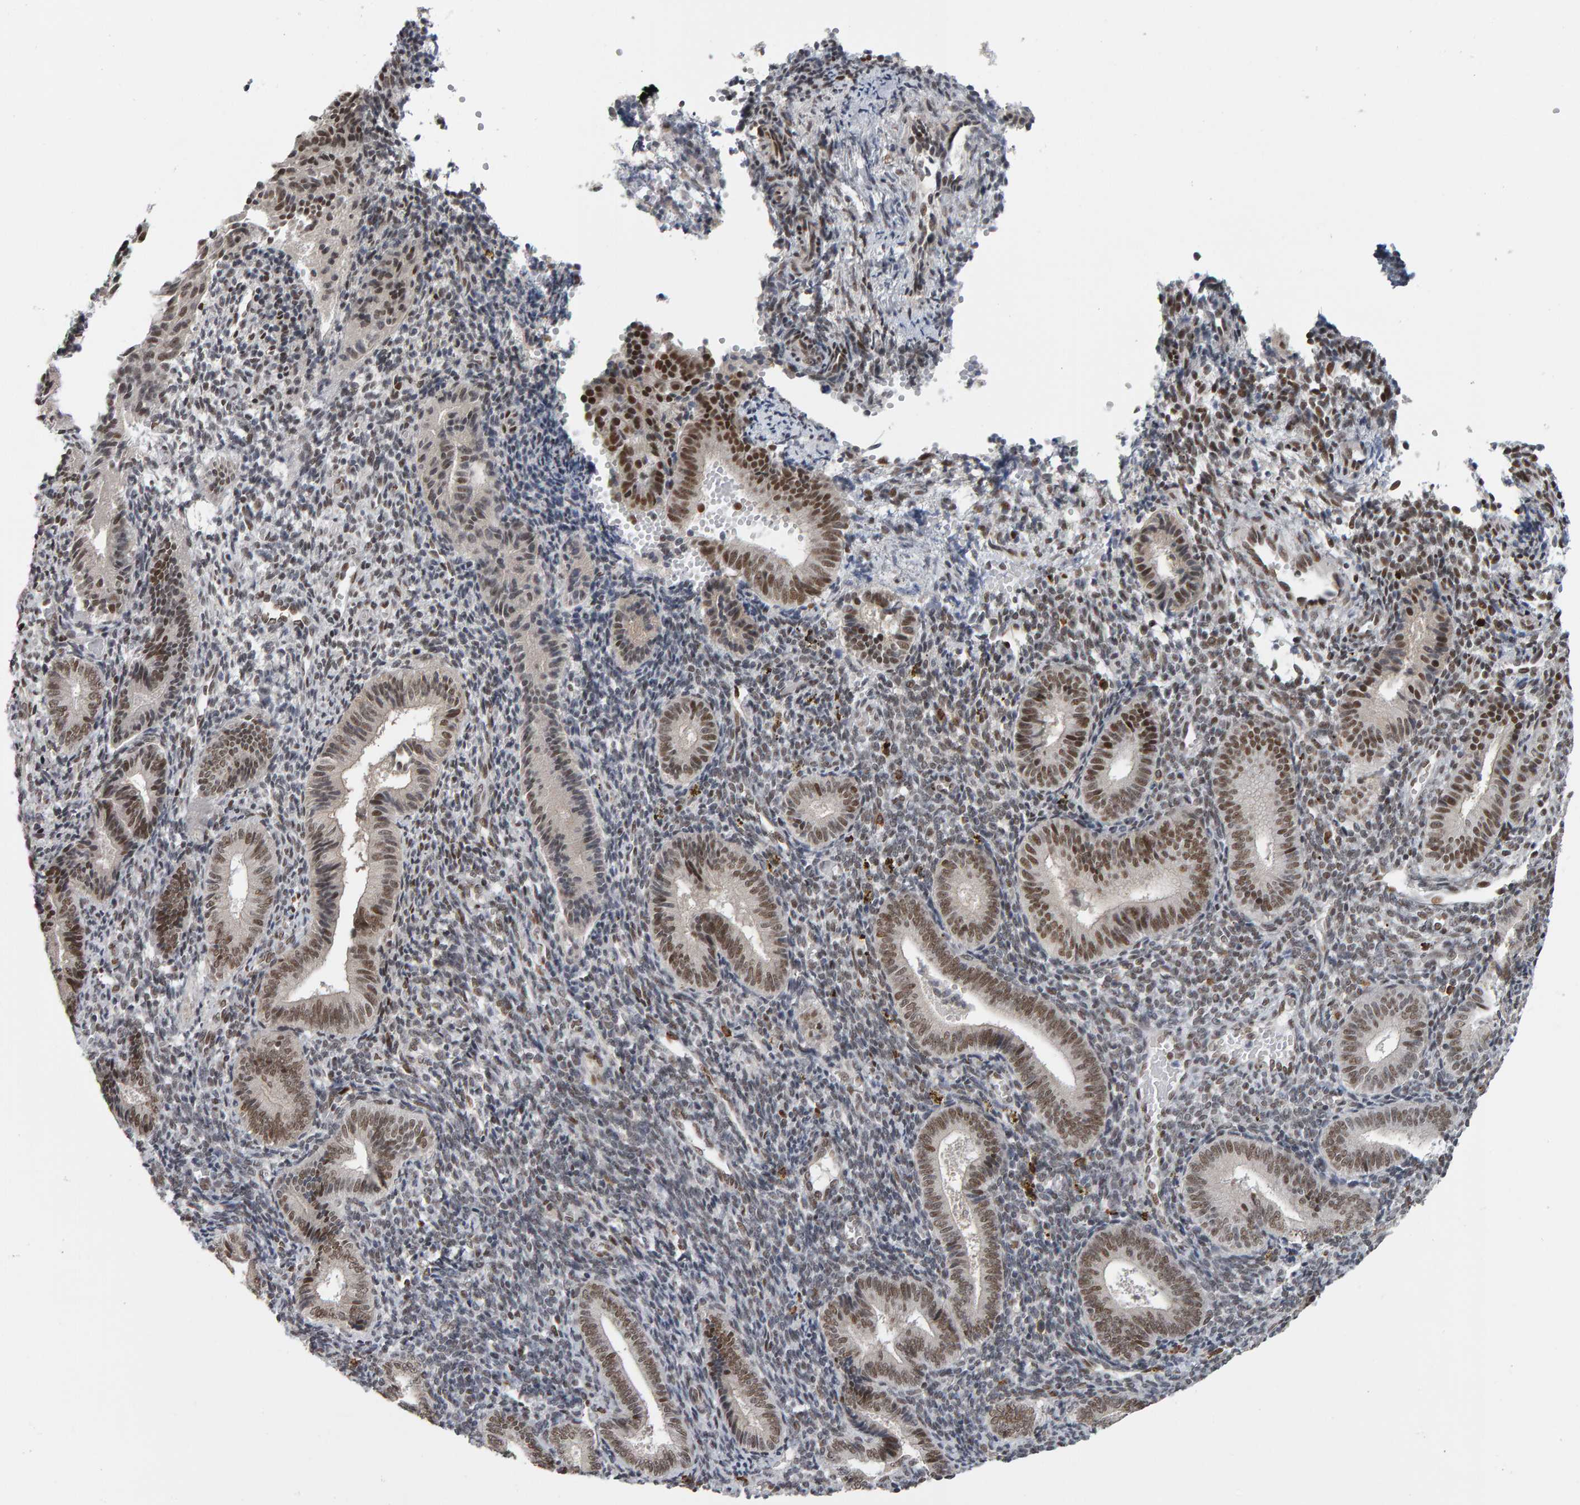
{"staining": {"intensity": "weak", "quantity": "<25%", "location": "nuclear"}, "tissue": "endometrium", "cell_type": "Cells in endometrial stroma", "image_type": "normal", "snomed": [{"axis": "morphology", "description": "Normal tissue, NOS"}, {"axis": "topography", "description": "Uterus"}, {"axis": "topography", "description": "Endometrium"}], "caption": "Immunohistochemistry image of benign endometrium: human endometrium stained with DAB reveals no significant protein positivity in cells in endometrial stroma. (DAB immunohistochemistry (IHC), high magnification).", "gene": "ATF7IP", "patient": {"sex": "female", "age": 33}}